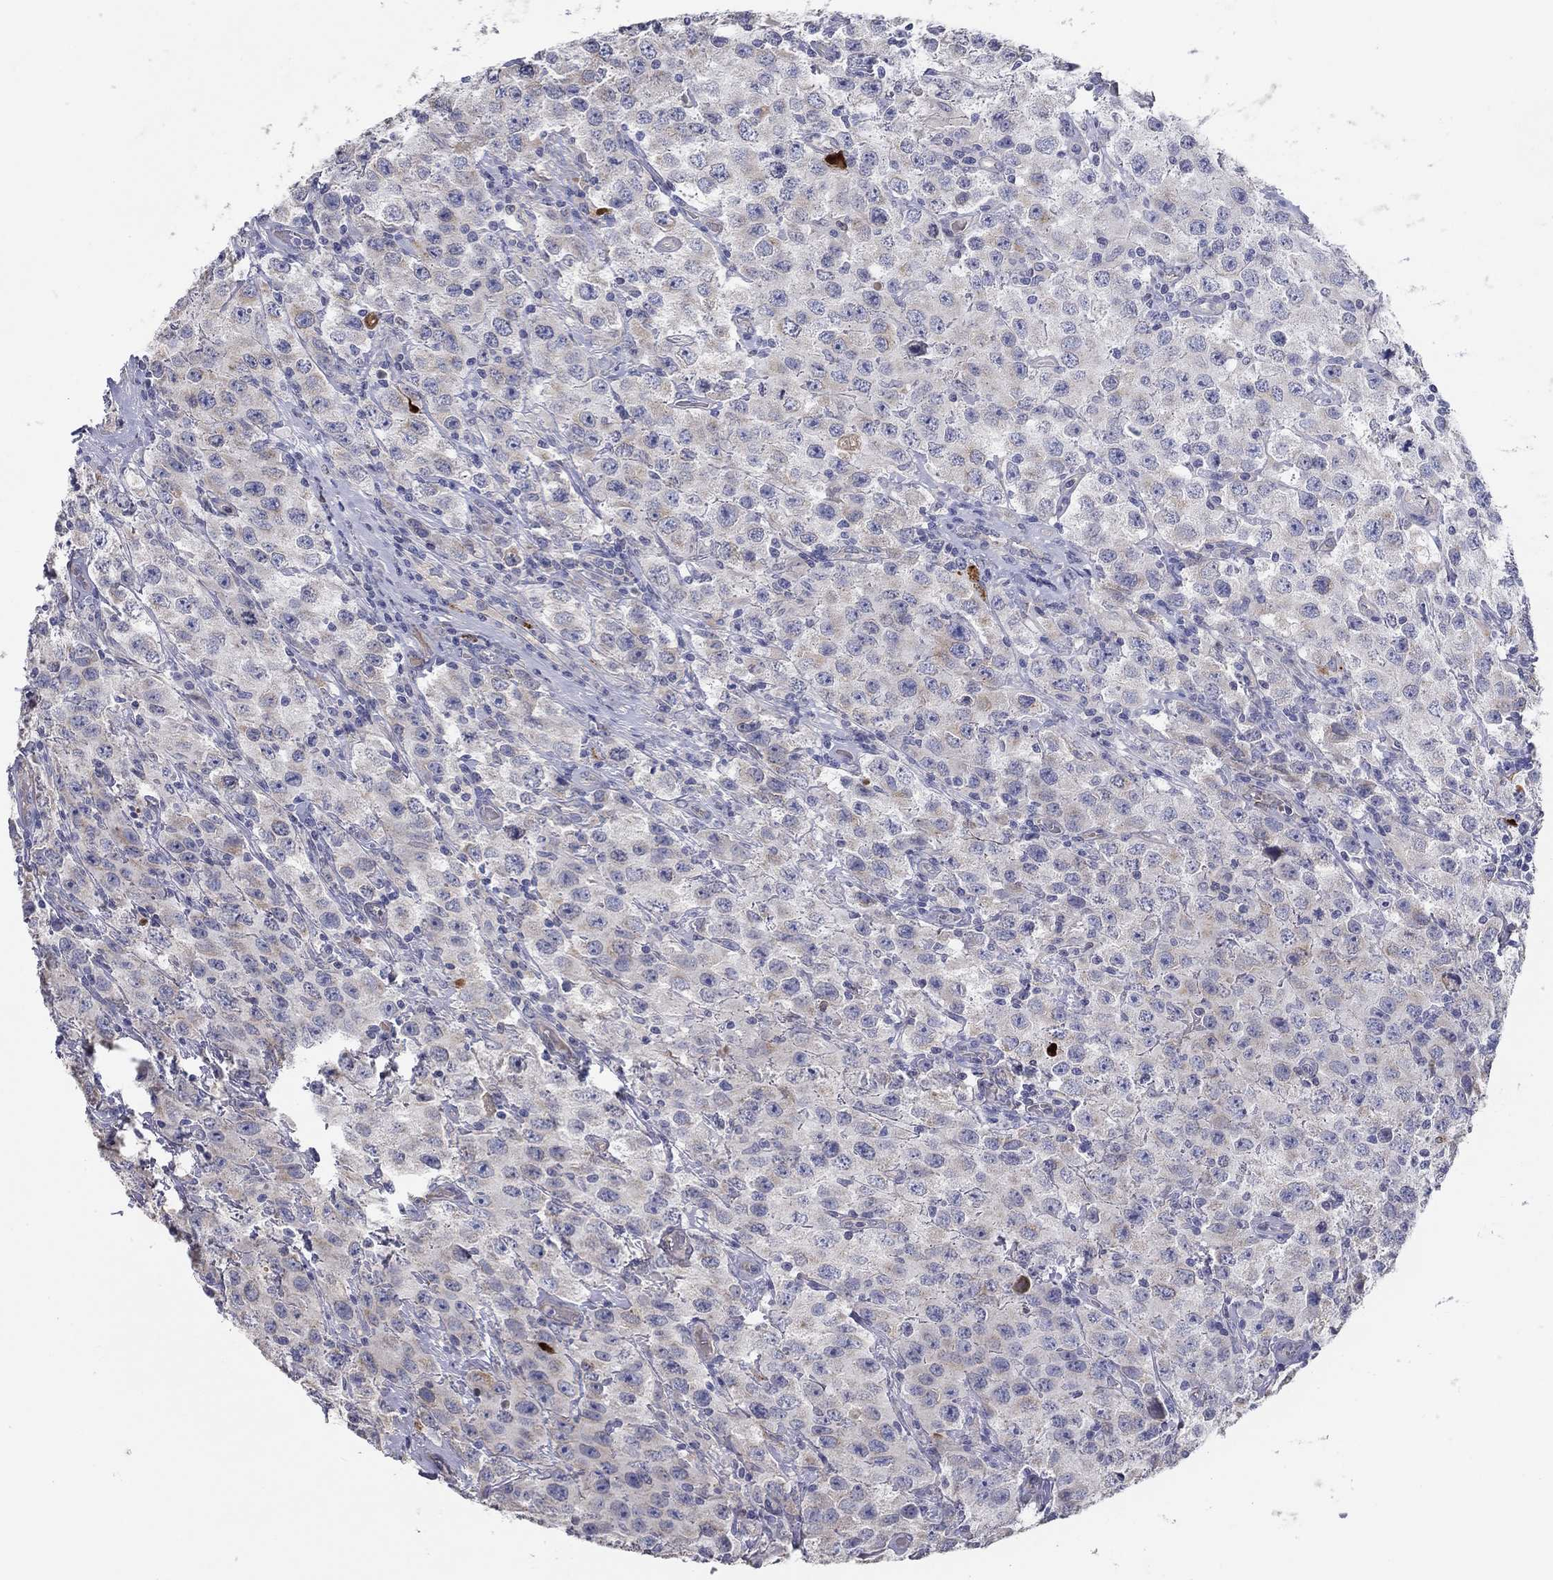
{"staining": {"intensity": "moderate", "quantity": "<25%", "location": "cytoplasmic/membranous"}, "tissue": "testis cancer", "cell_type": "Tumor cells", "image_type": "cancer", "snomed": [{"axis": "morphology", "description": "Seminoma, NOS"}, {"axis": "topography", "description": "Testis"}], "caption": "This image displays seminoma (testis) stained with IHC to label a protein in brown. The cytoplasmic/membranous of tumor cells show moderate positivity for the protein. Nuclei are counter-stained blue.", "gene": "ERMP1", "patient": {"sex": "male", "age": 52}}